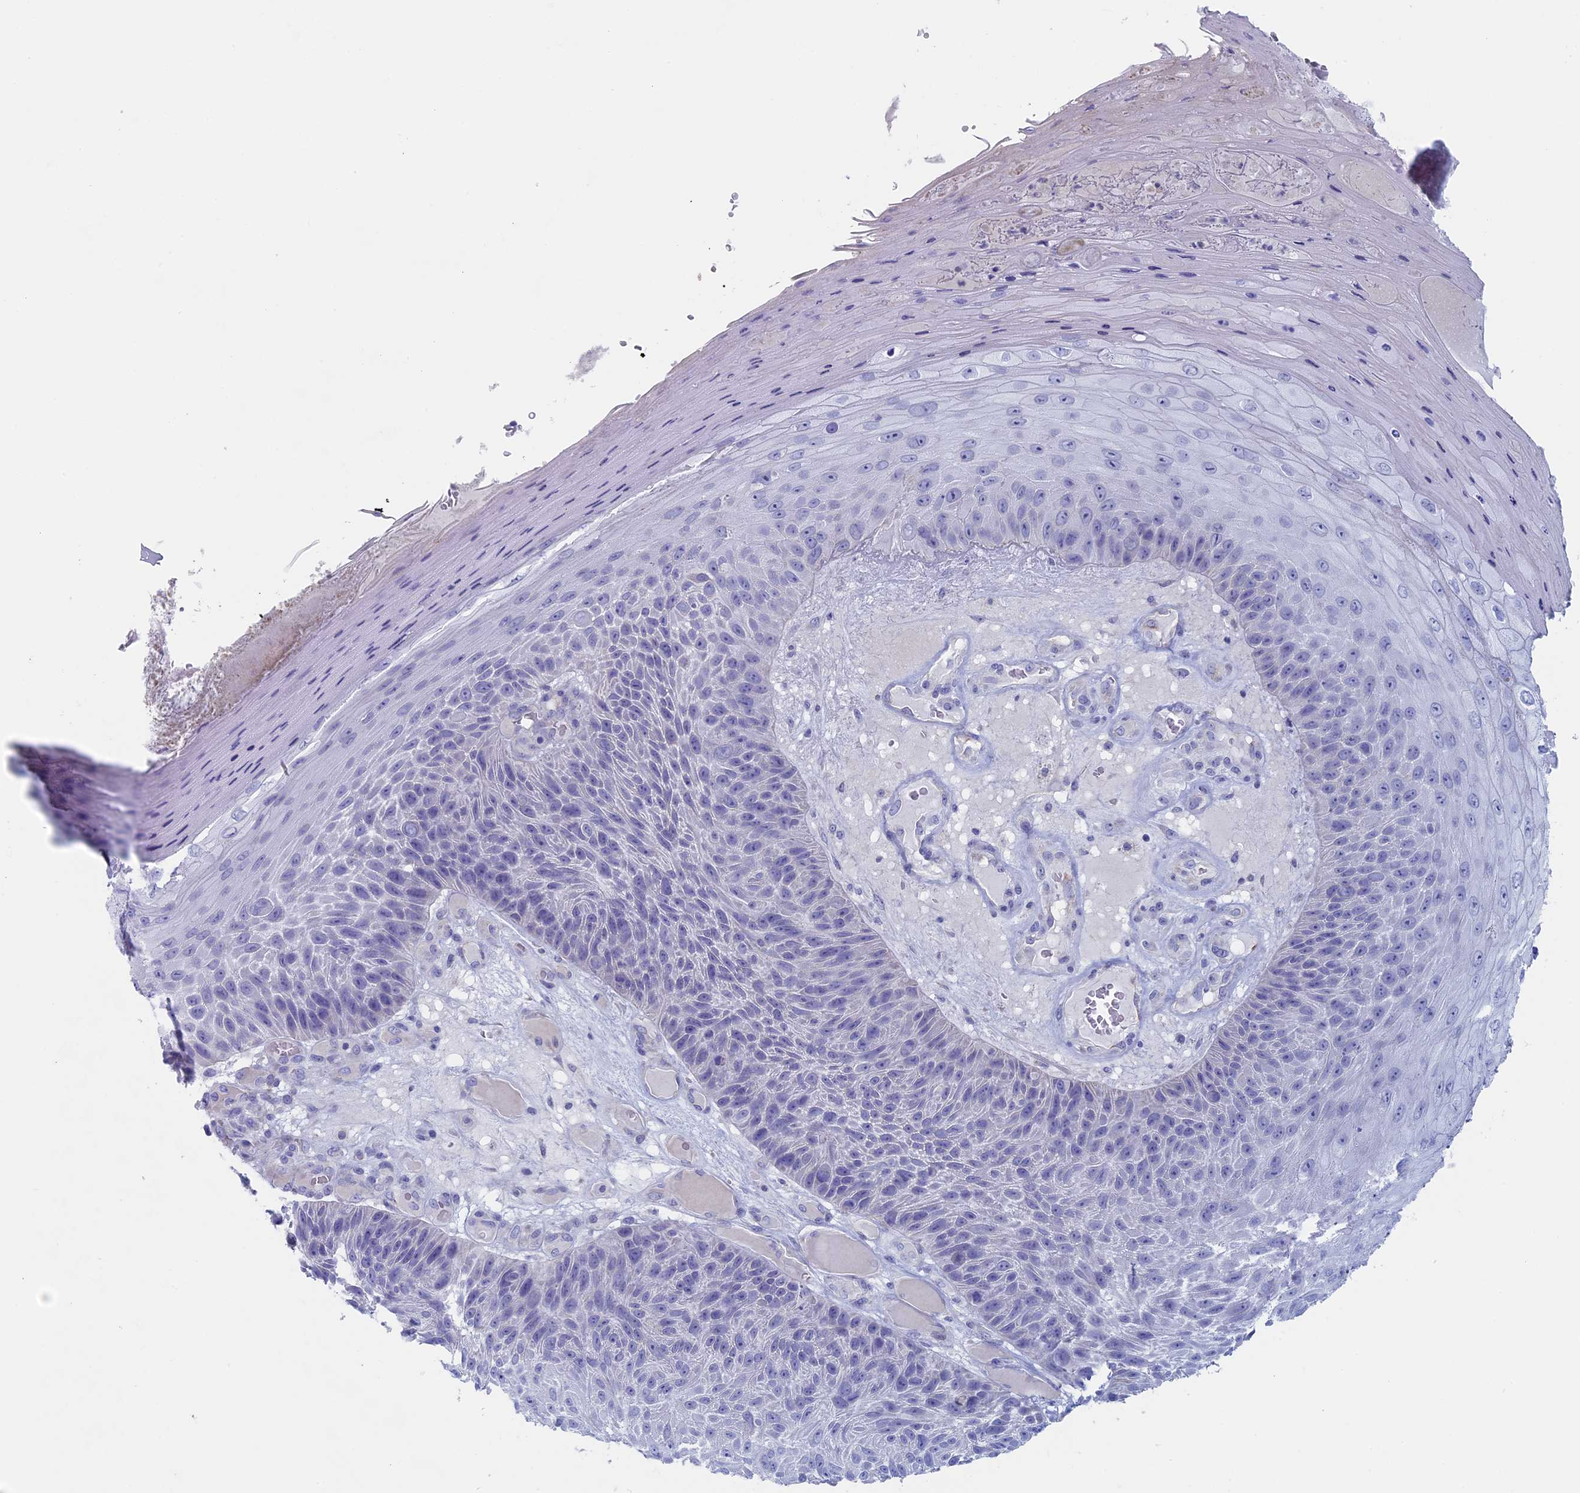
{"staining": {"intensity": "negative", "quantity": "none", "location": "none"}, "tissue": "skin cancer", "cell_type": "Tumor cells", "image_type": "cancer", "snomed": [{"axis": "morphology", "description": "Squamous cell carcinoma, NOS"}, {"axis": "topography", "description": "Skin"}], "caption": "IHC image of neoplastic tissue: skin cancer (squamous cell carcinoma) stained with DAB (3,3'-diaminobenzidine) reveals no significant protein expression in tumor cells.", "gene": "MAGEB6", "patient": {"sex": "female", "age": 88}}